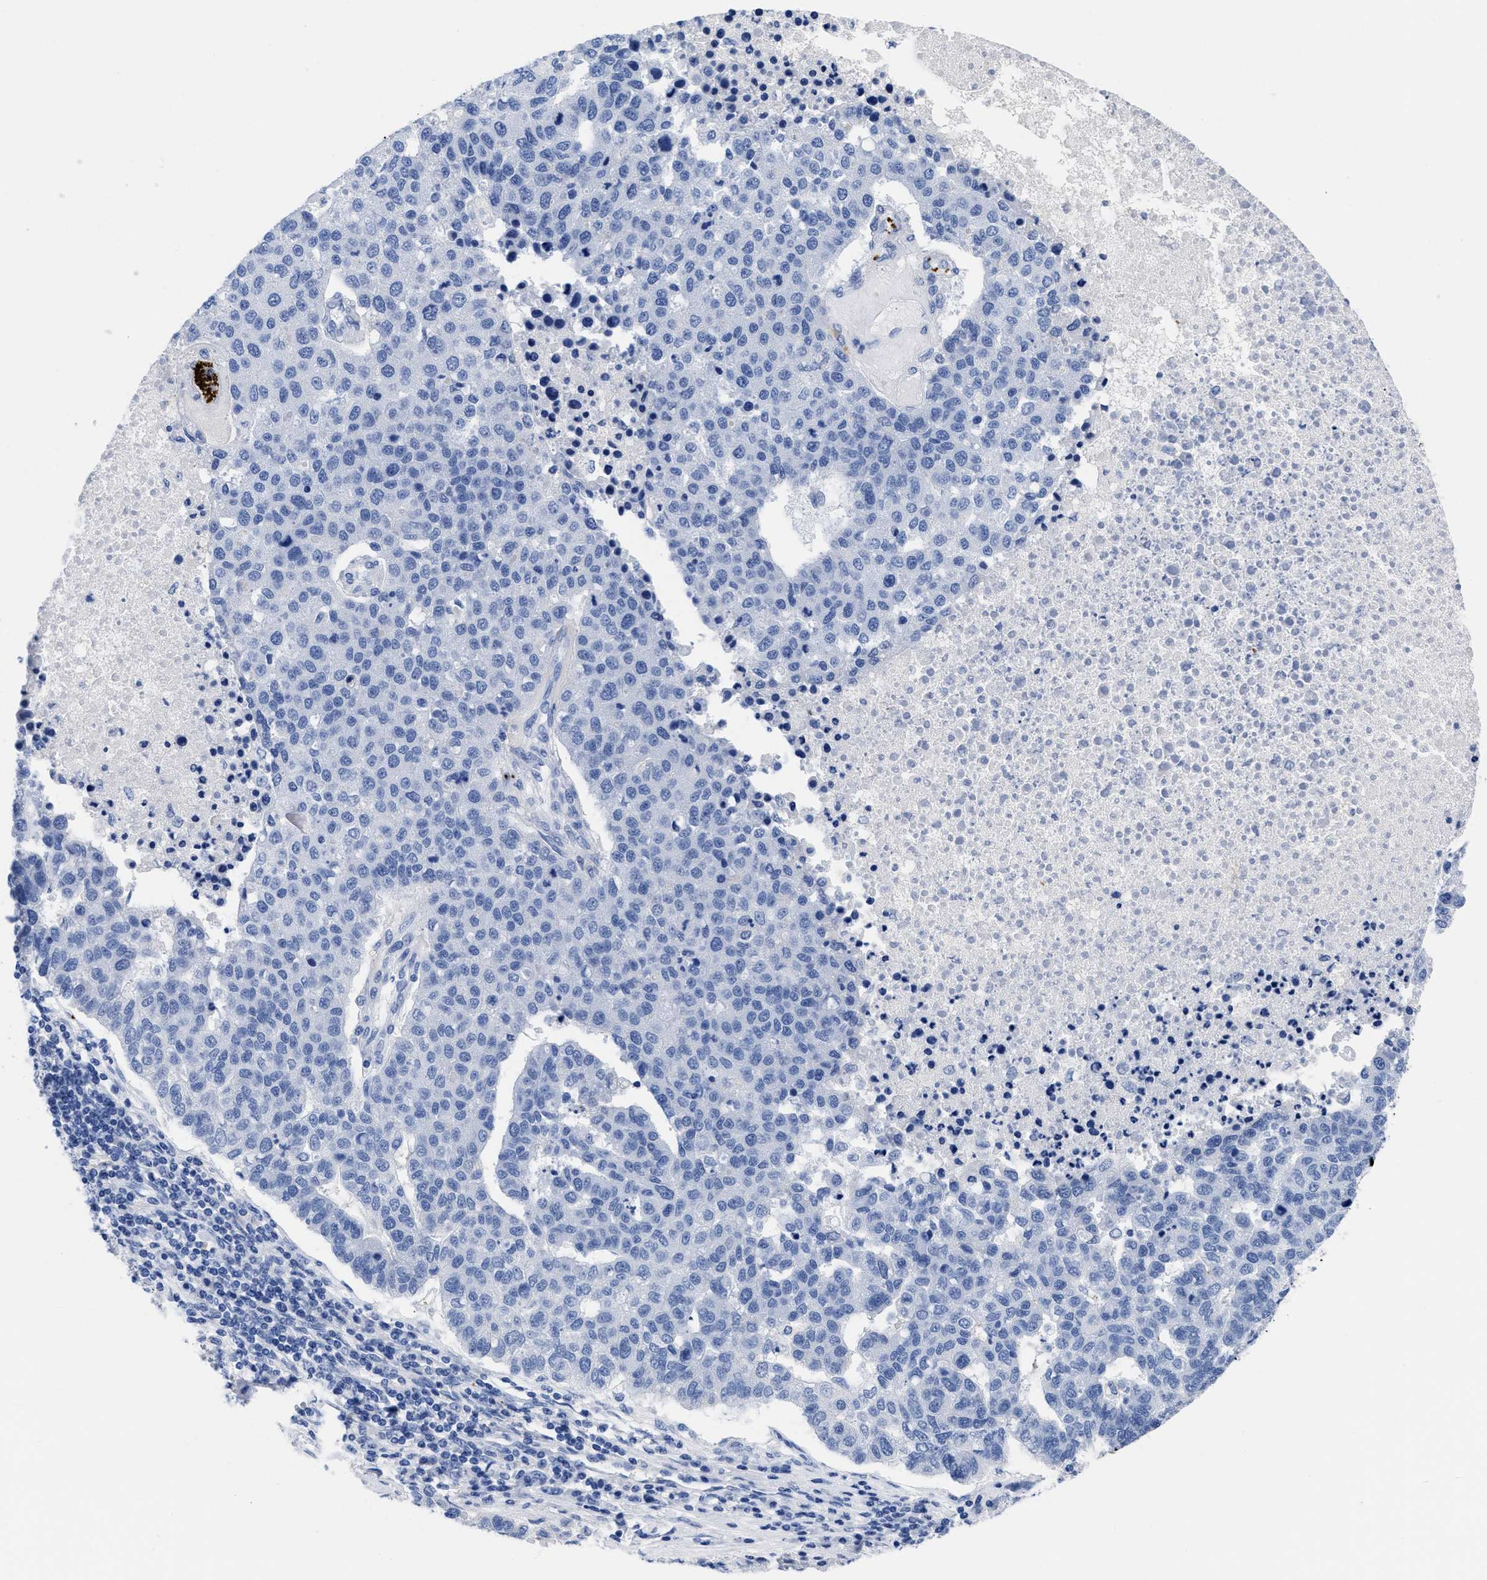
{"staining": {"intensity": "negative", "quantity": "none", "location": "none"}, "tissue": "pancreatic cancer", "cell_type": "Tumor cells", "image_type": "cancer", "snomed": [{"axis": "morphology", "description": "Adenocarcinoma, NOS"}, {"axis": "topography", "description": "Pancreas"}], "caption": "This is an IHC histopathology image of pancreatic cancer (adenocarcinoma). There is no positivity in tumor cells.", "gene": "TREML1", "patient": {"sex": "female", "age": 61}}